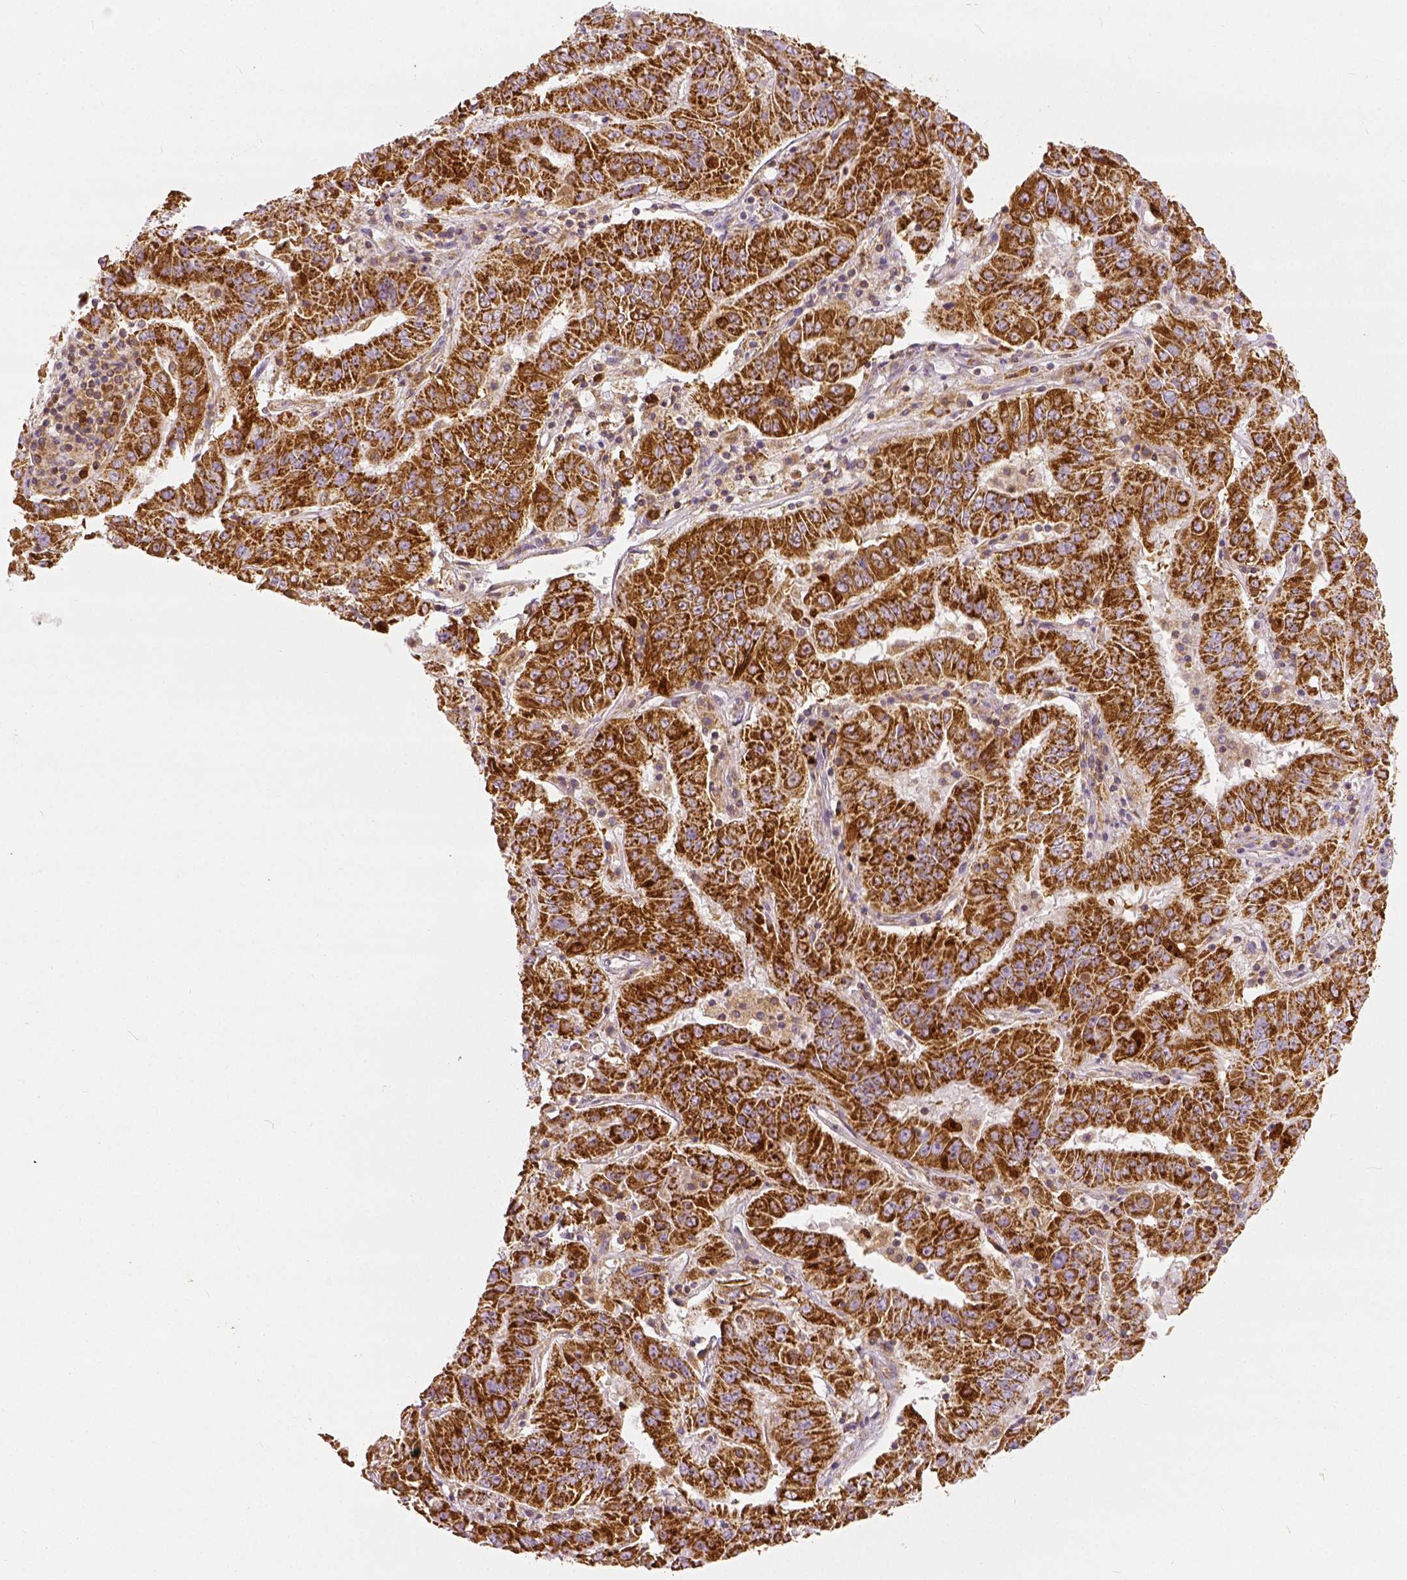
{"staining": {"intensity": "strong", "quantity": ">75%", "location": "cytoplasmic/membranous"}, "tissue": "pancreatic cancer", "cell_type": "Tumor cells", "image_type": "cancer", "snomed": [{"axis": "morphology", "description": "Adenocarcinoma, NOS"}, {"axis": "topography", "description": "Pancreas"}], "caption": "A high-resolution micrograph shows immunohistochemistry staining of pancreatic adenocarcinoma, which exhibits strong cytoplasmic/membranous staining in about >75% of tumor cells. The staining is performed using DAB (3,3'-diaminobenzidine) brown chromogen to label protein expression. The nuclei are counter-stained blue using hematoxylin.", "gene": "PGAM5", "patient": {"sex": "male", "age": 63}}